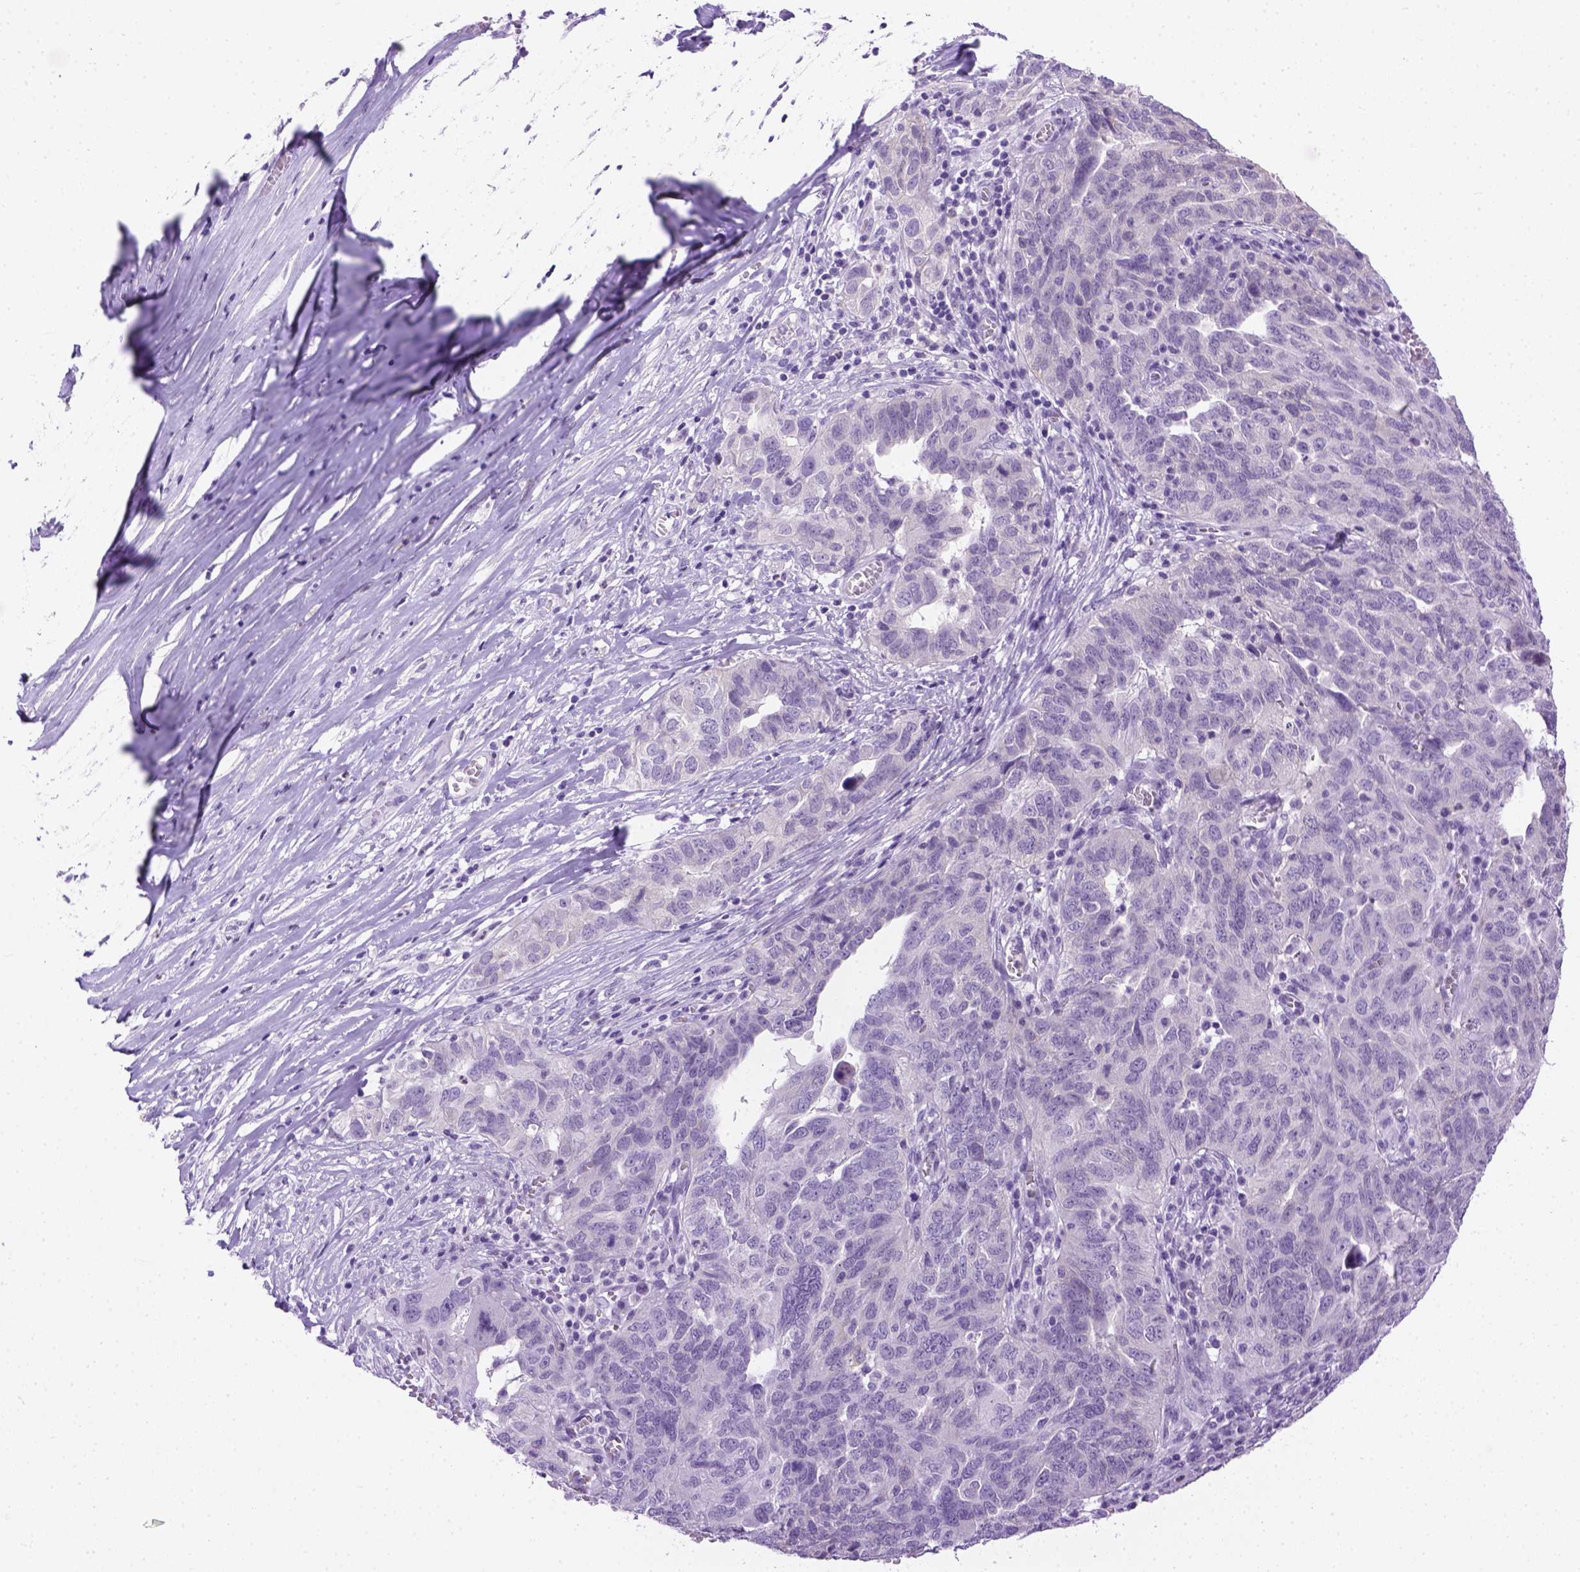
{"staining": {"intensity": "negative", "quantity": "none", "location": "none"}, "tissue": "ovarian cancer", "cell_type": "Tumor cells", "image_type": "cancer", "snomed": [{"axis": "morphology", "description": "Carcinoma, endometroid"}, {"axis": "topography", "description": "Soft tissue"}, {"axis": "topography", "description": "Ovary"}], "caption": "Immunohistochemistry (IHC) image of ovarian cancer stained for a protein (brown), which exhibits no positivity in tumor cells.", "gene": "TMEM38A", "patient": {"sex": "female", "age": 52}}